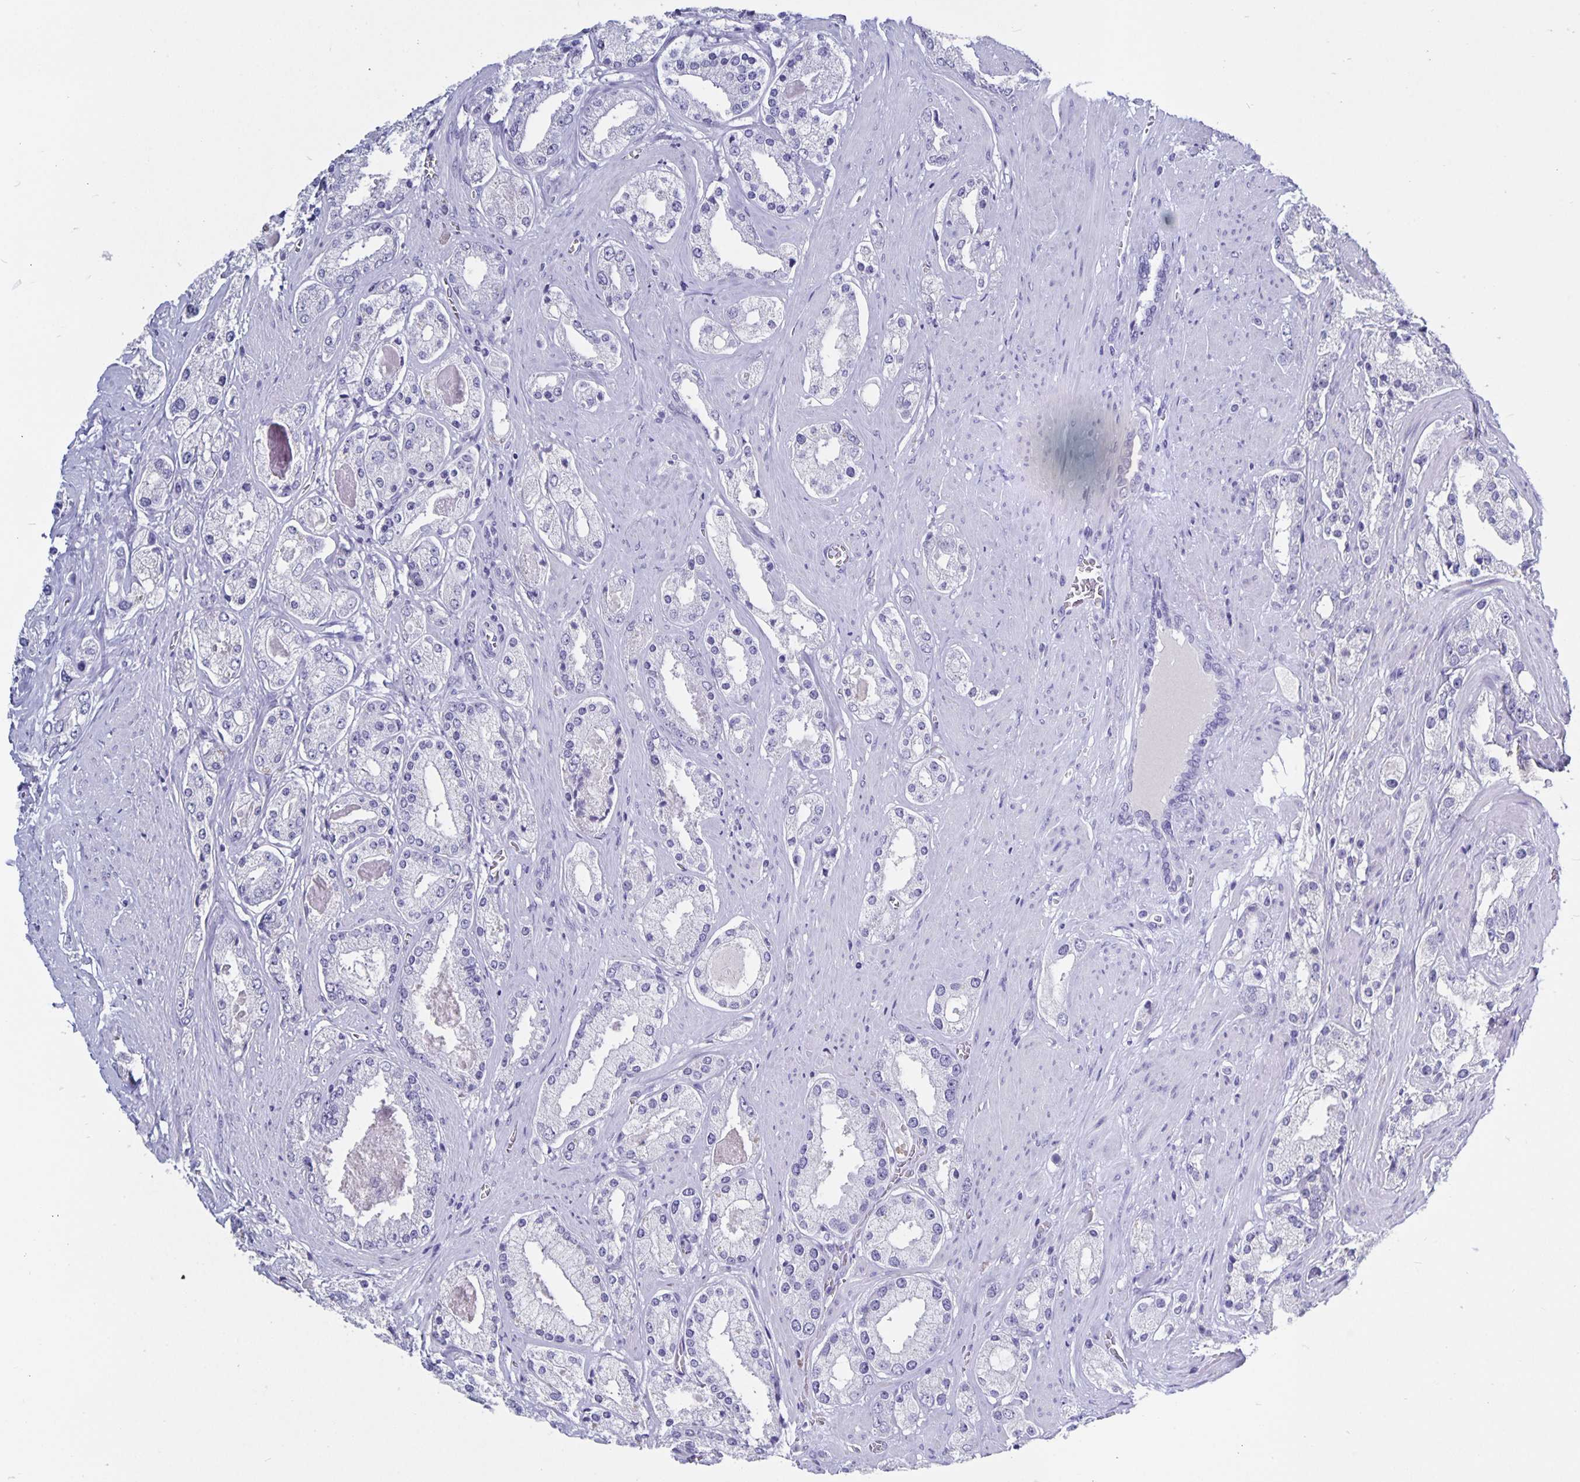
{"staining": {"intensity": "negative", "quantity": "none", "location": "none"}, "tissue": "prostate cancer", "cell_type": "Tumor cells", "image_type": "cancer", "snomed": [{"axis": "morphology", "description": "Adenocarcinoma, High grade"}, {"axis": "topography", "description": "Prostate"}], "caption": "Immunohistochemical staining of prostate cancer displays no significant positivity in tumor cells. Brightfield microscopy of immunohistochemistry (IHC) stained with DAB (3,3'-diaminobenzidine) (brown) and hematoxylin (blue), captured at high magnification.", "gene": "ODF3B", "patient": {"sex": "male", "age": 67}}